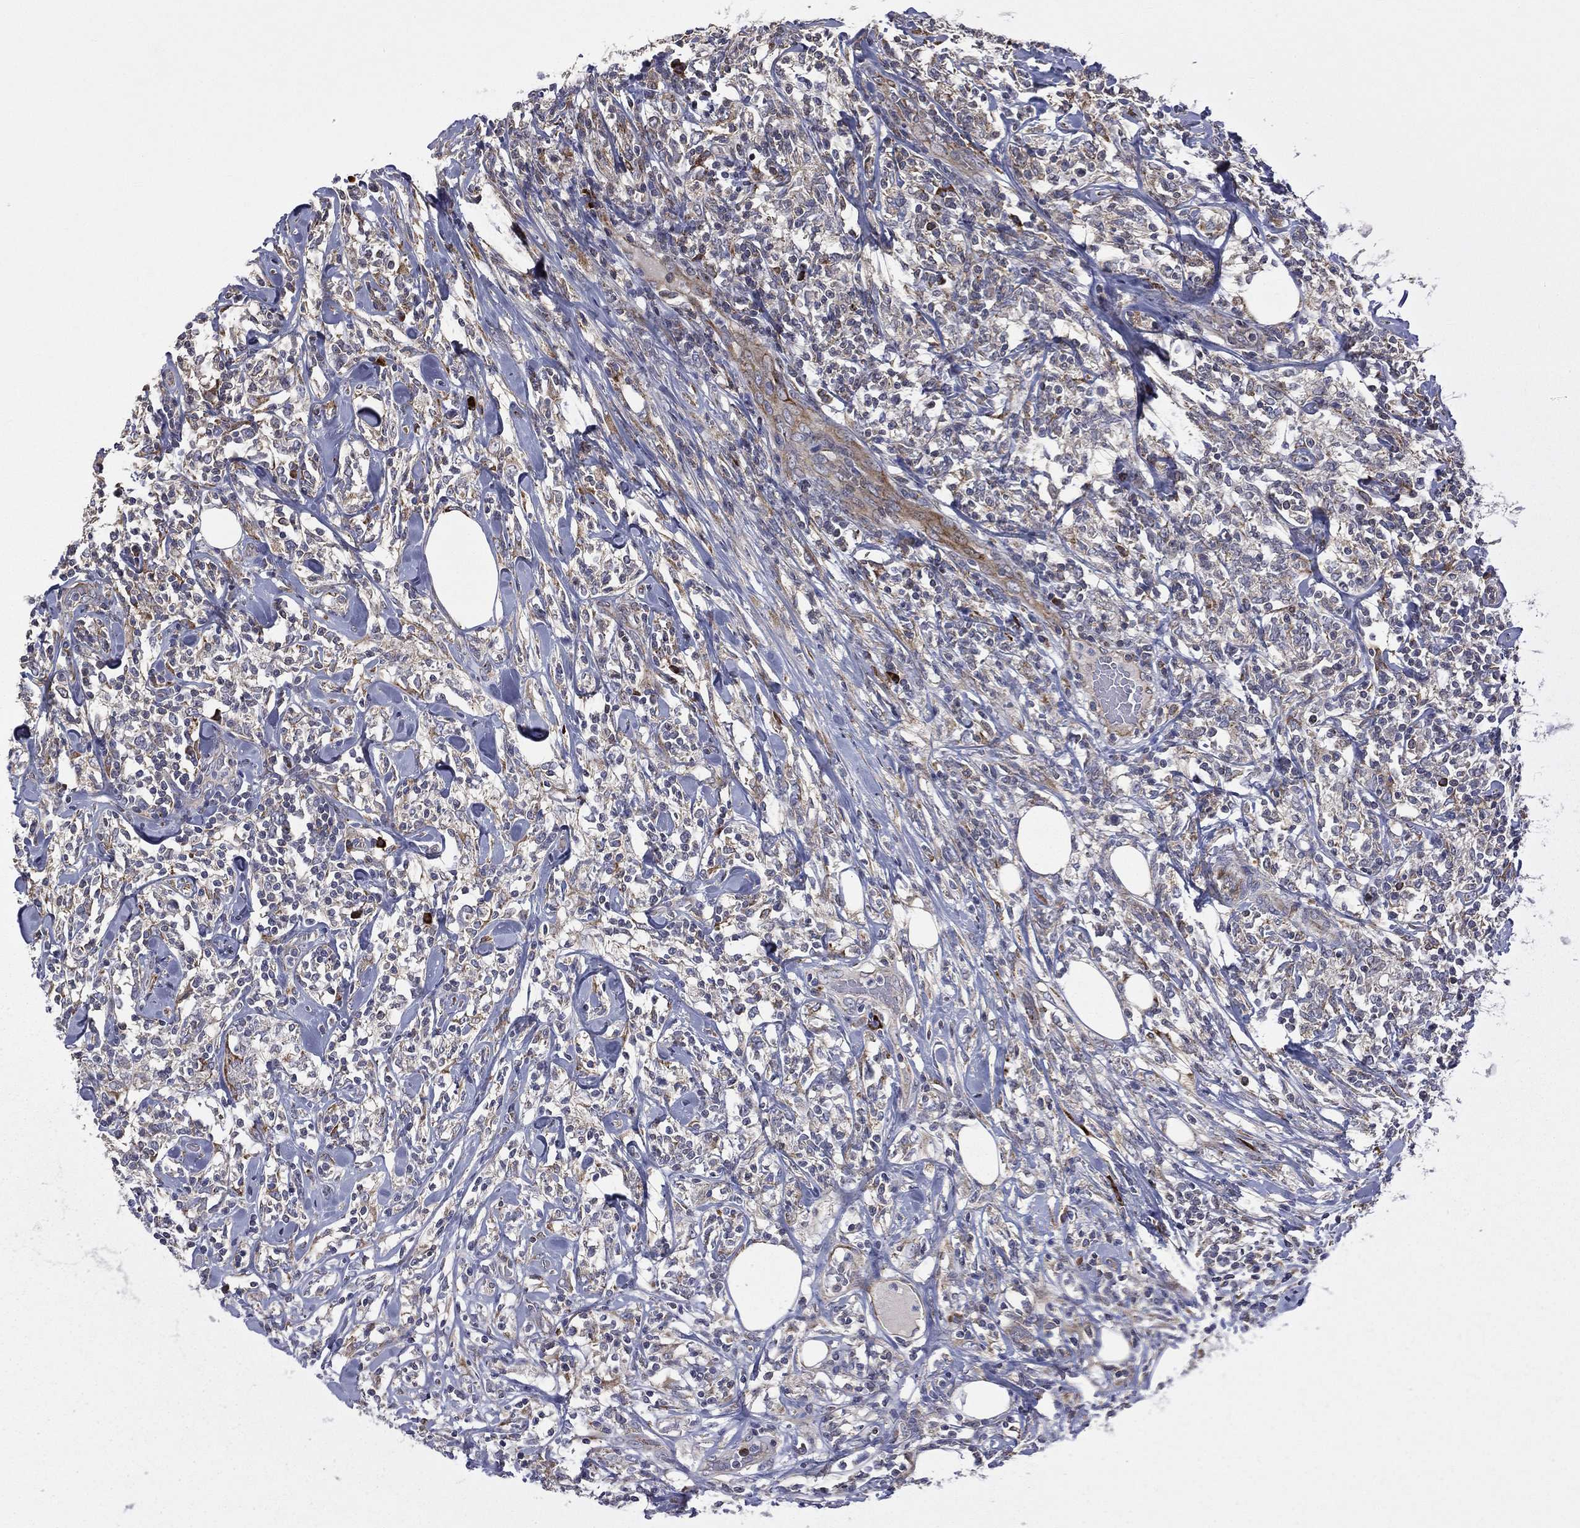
{"staining": {"intensity": "moderate", "quantity": "<25%", "location": "cytoplasmic/membranous"}, "tissue": "lymphoma", "cell_type": "Tumor cells", "image_type": "cancer", "snomed": [{"axis": "morphology", "description": "Malignant lymphoma, non-Hodgkin's type, High grade"}, {"axis": "topography", "description": "Lymph node"}], "caption": "Protein expression by IHC exhibits moderate cytoplasmic/membranous expression in about <25% of tumor cells in high-grade malignant lymphoma, non-Hodgkin's type.", "gene": "C20orf96", "patient": {"sex": "female", "age": 84}}